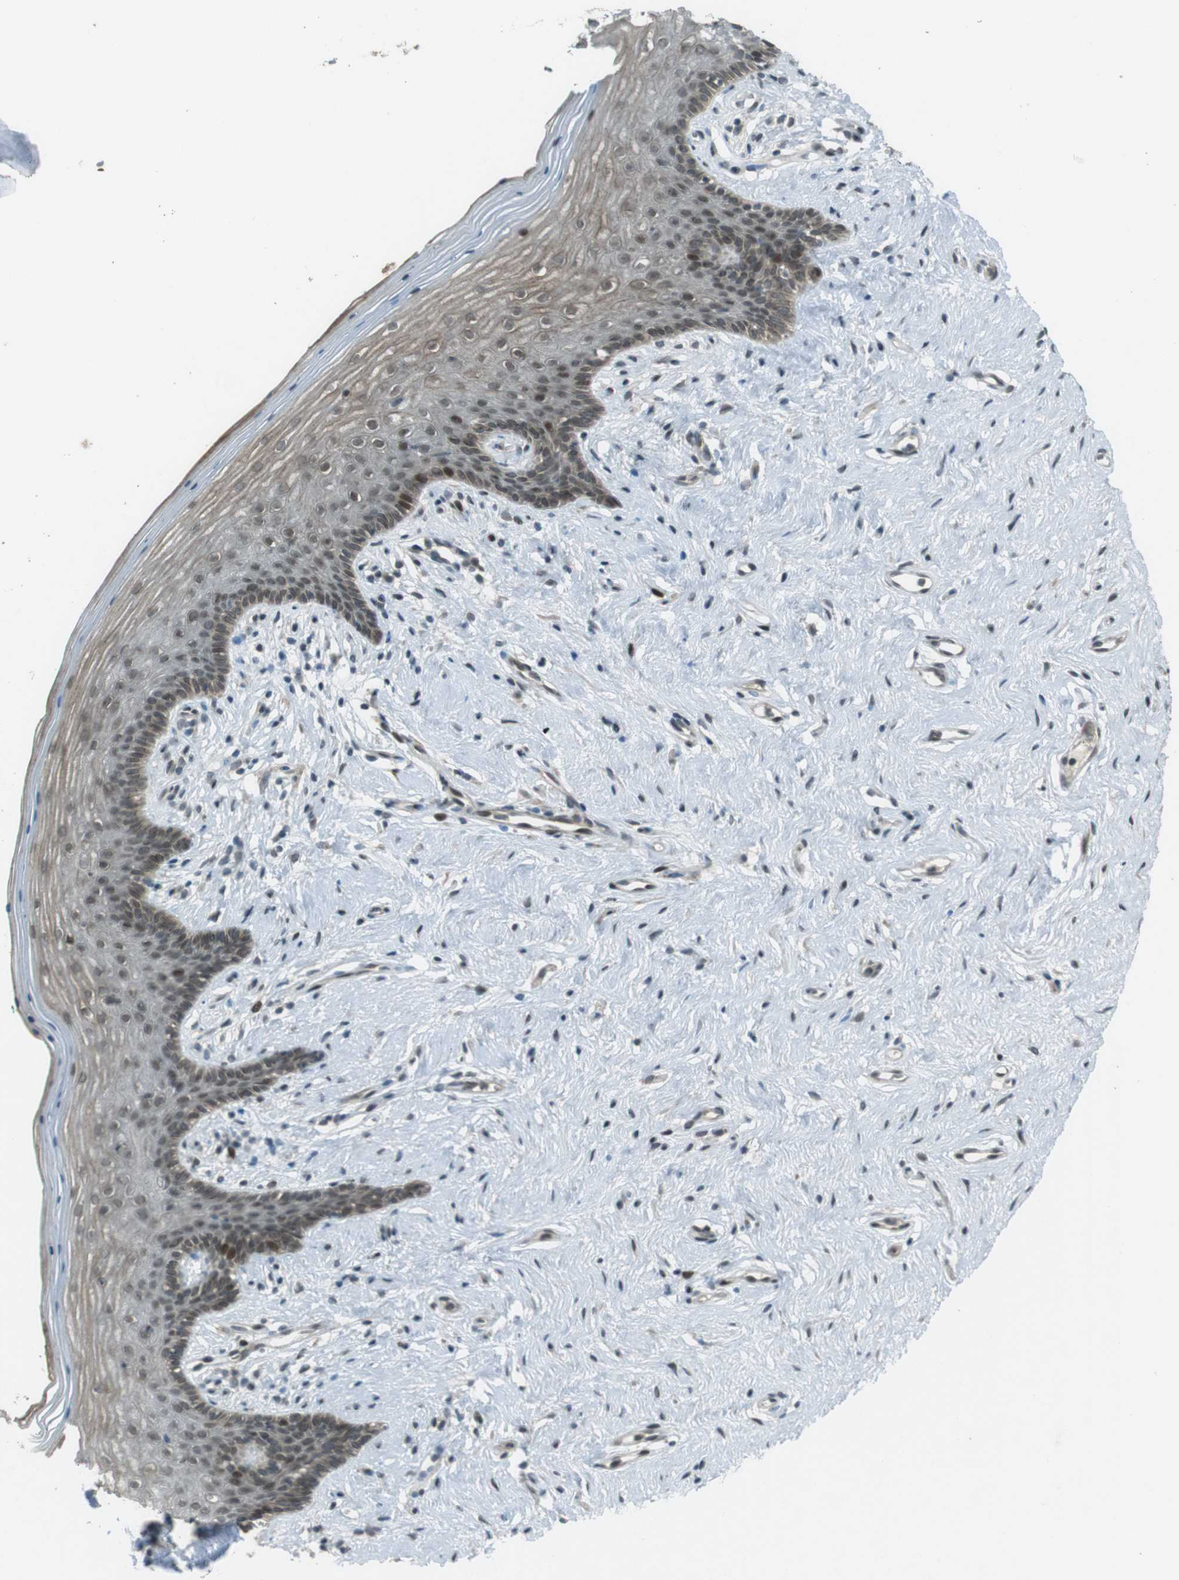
{"staining": {"intensity": "moderate", "quantity": "25%-75%", "location": "cytoplasmic/membranous,nuclear"}, "tissue": "vagina", "cell_type": "Squamous epithelial cells", "image_type": "normal", "snomed": [{"axis": "morphology", "description": "Normal tissue, NOS"}, {"axis": "topography", "description": "Vagina"}], "caption": "A high-resolution photomicrograph shows IHC staining of normal vagina, which shows moderate cytoplasmic/membranous,nuclear positivity in approximately 25%-75% of squamous epithelial cells.", "gene": "SLITRK5", "patient": {"sex": "female", "age": 44}}